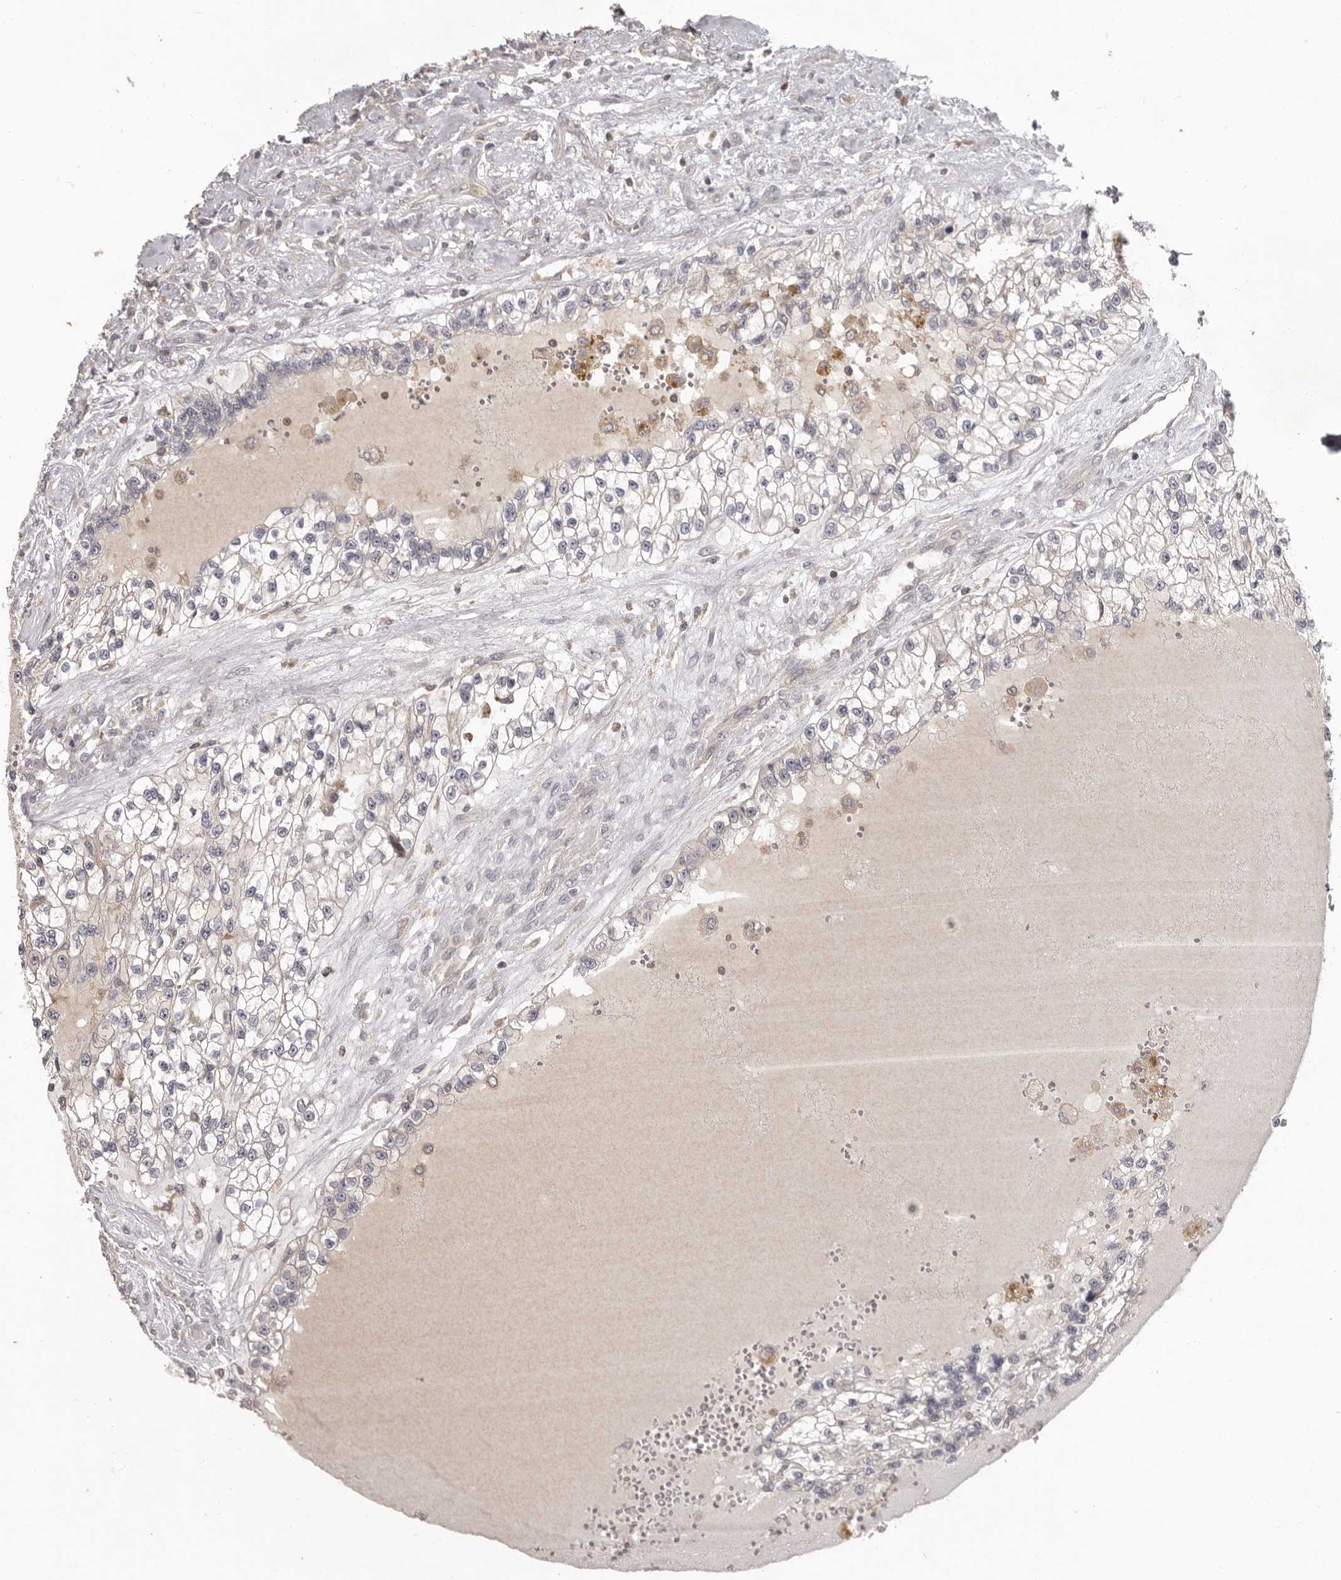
{"staining": {"intensity": "negative", "quantity": "none", "location": "none"}, "tissue": "renal cancer", "cell_type": "Tumor cells", "image_type": "cancer", "snomed": [{"axis": "morphology", "description": "Adenocarcinoma, NOS"}, {"axis": "topography", "description": "Kidney"}], "caption": "Immunohistochemistry photomicrograph of human adenocarcinoma (renal) stained for a protein (brown), which displays no positivity in tumor cells.", "gene": "ANKRD44", "patient": {"sex": "female", "age": 57}}